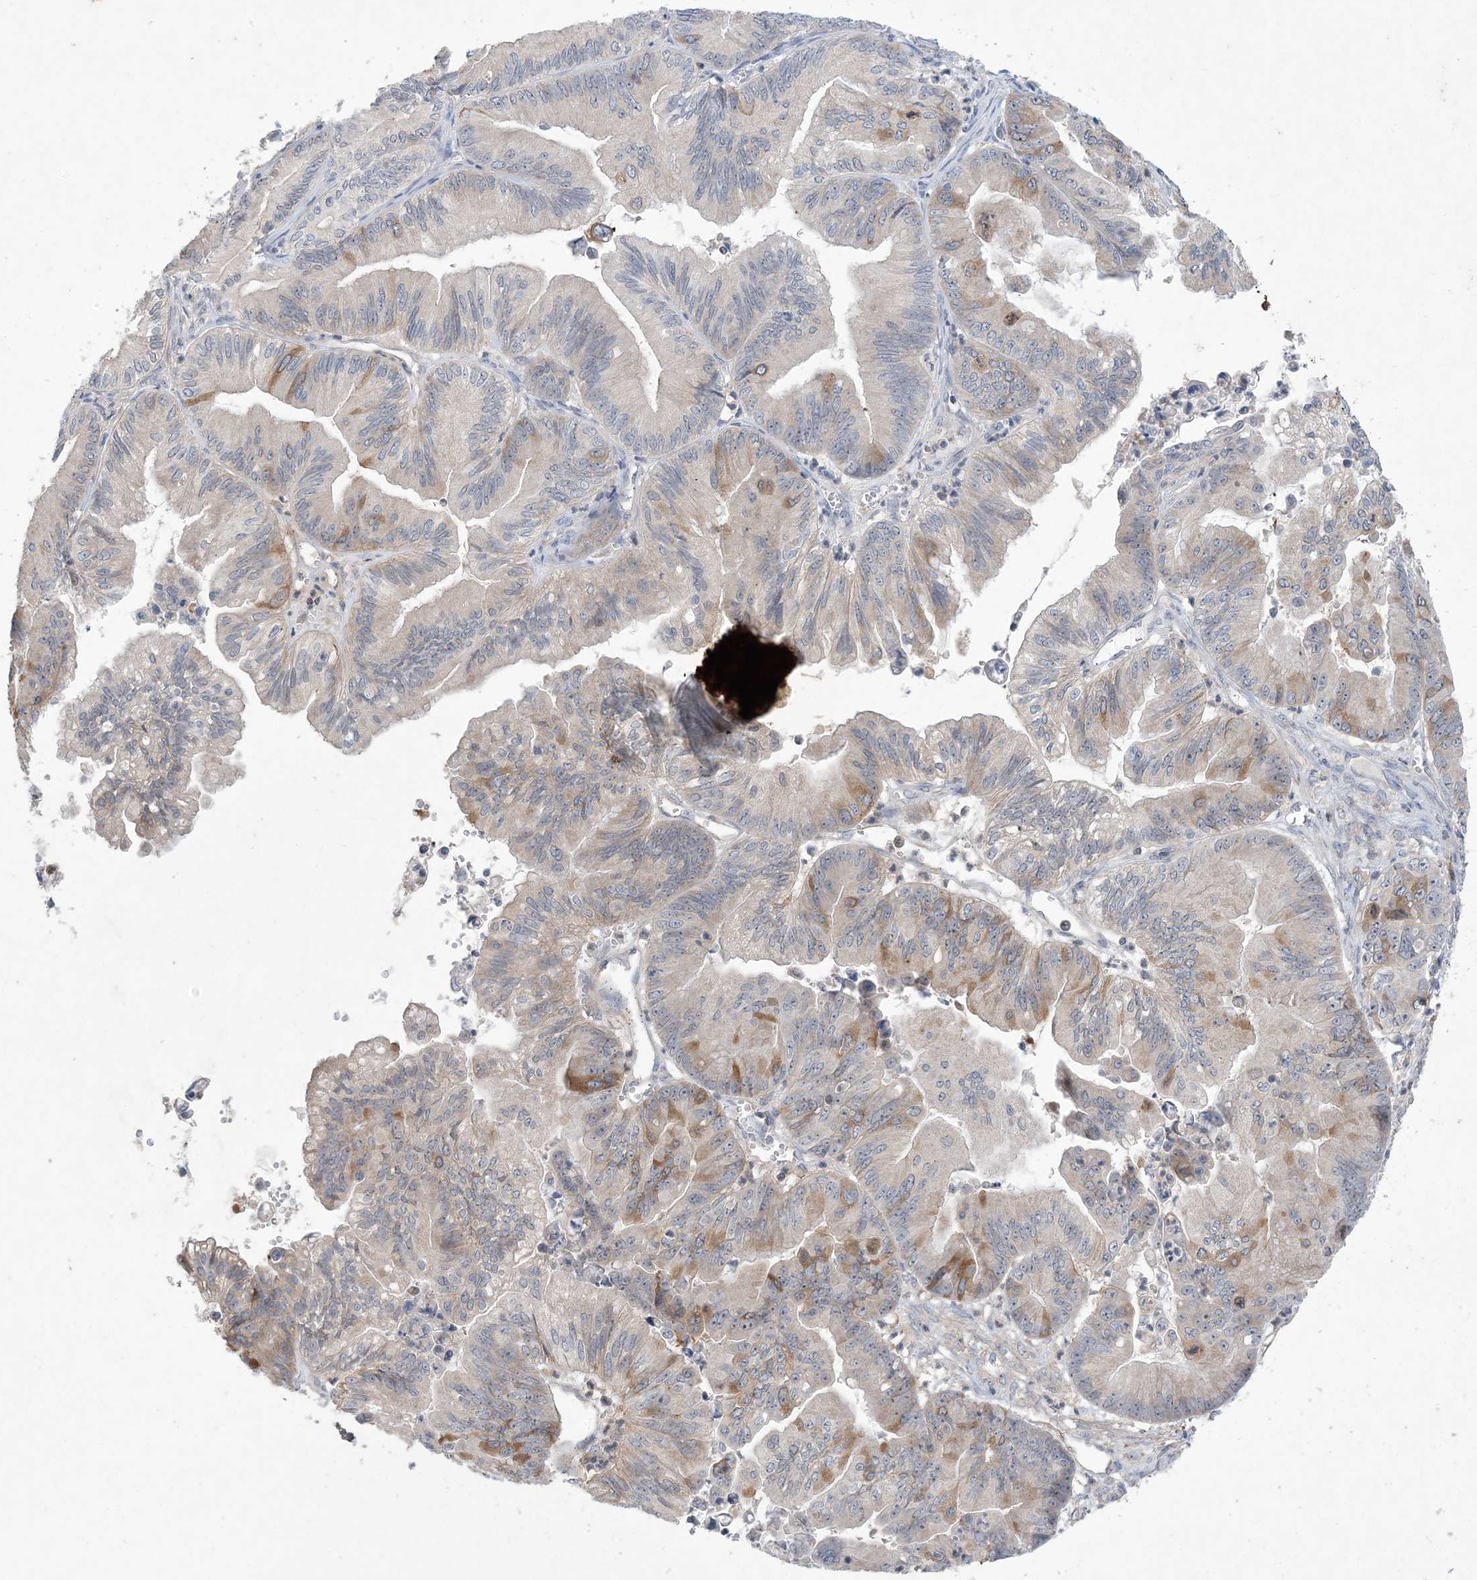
{"staining": {"intensity": "moderate", "quantity": "<25%", "location": "cytoplasmic/membranous"}, "tissue": "ovarian cancer", "cell_type": "Tumor cells", "image_type": "cancer", "snomed": [{"axis": "morphology", "description": "Cystadenocarcinoma, mucinous, NOS"}, {"axis": "topography", "description": "Ovary"}], "caption": "Immunohistochemical staining of ovarian cancer (mucinous cystadenocarcinoma) displays low levels of moderate cytoplasmic/membranous protein expression in about <25% of tumor cells.", "gene": "AOC1", "patient": {"sex": "female", "age": 71}}